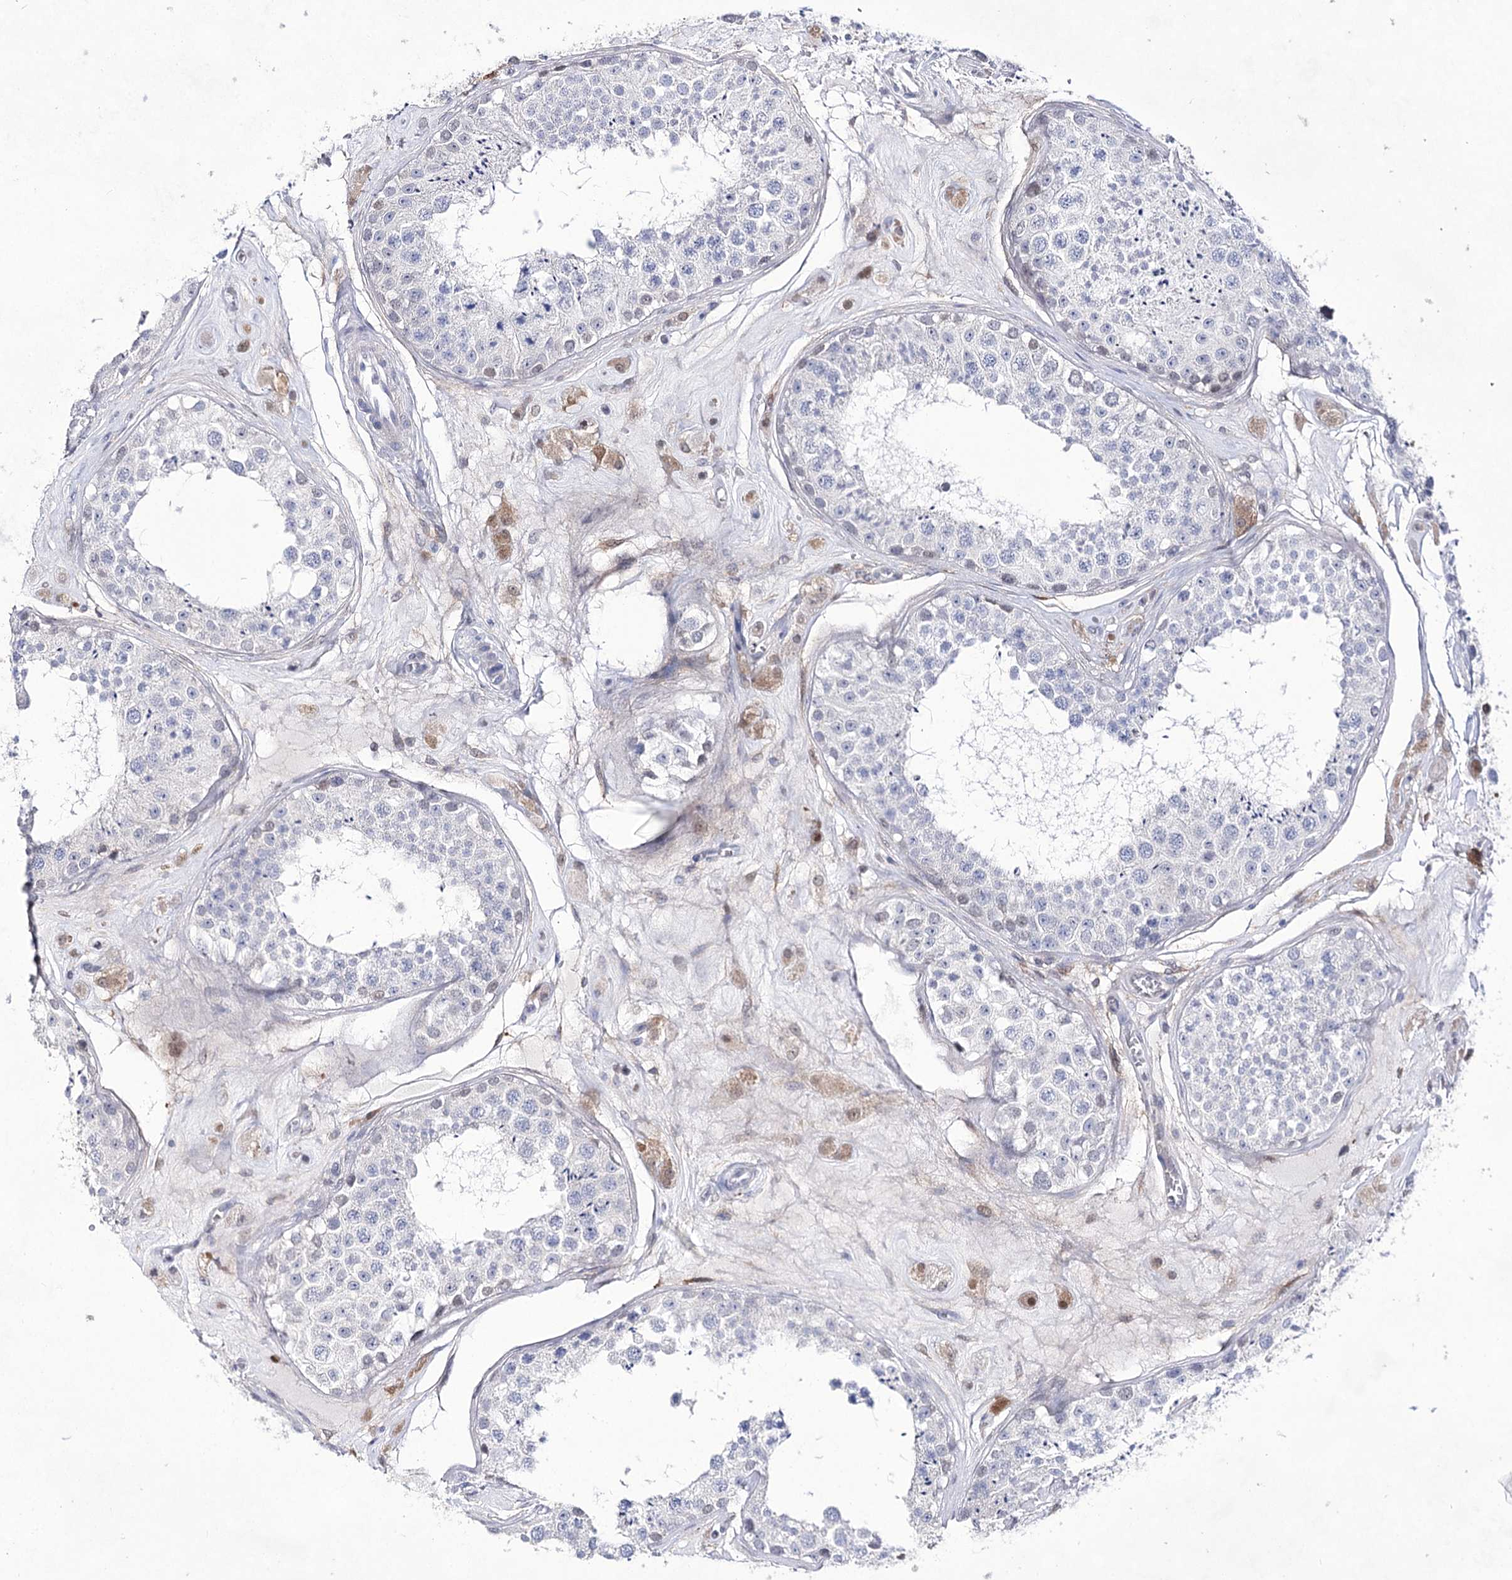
{"staining": {"intensity": "negative", "quantity": "none", "location": "none"}, "tissue": "testis", "cell_type": "Cells in seminiferous ducts", "image_type": "normal", "snomed": [{"axis": "morphology", "description": "Normal tissue, NOS"}, {"axis": "topography", "description": "Testis"}], "caption": "High magnification brightfield microscopy of normal testis stained with DAB (brown) and counterstained with hematoxylin (blue): cells in seminiferous ducts show no significant expression. (DAB IHC with hematoxylin counter stain).", "gene": "UGDH", "patient": {"sex": "male", "age": 25}}